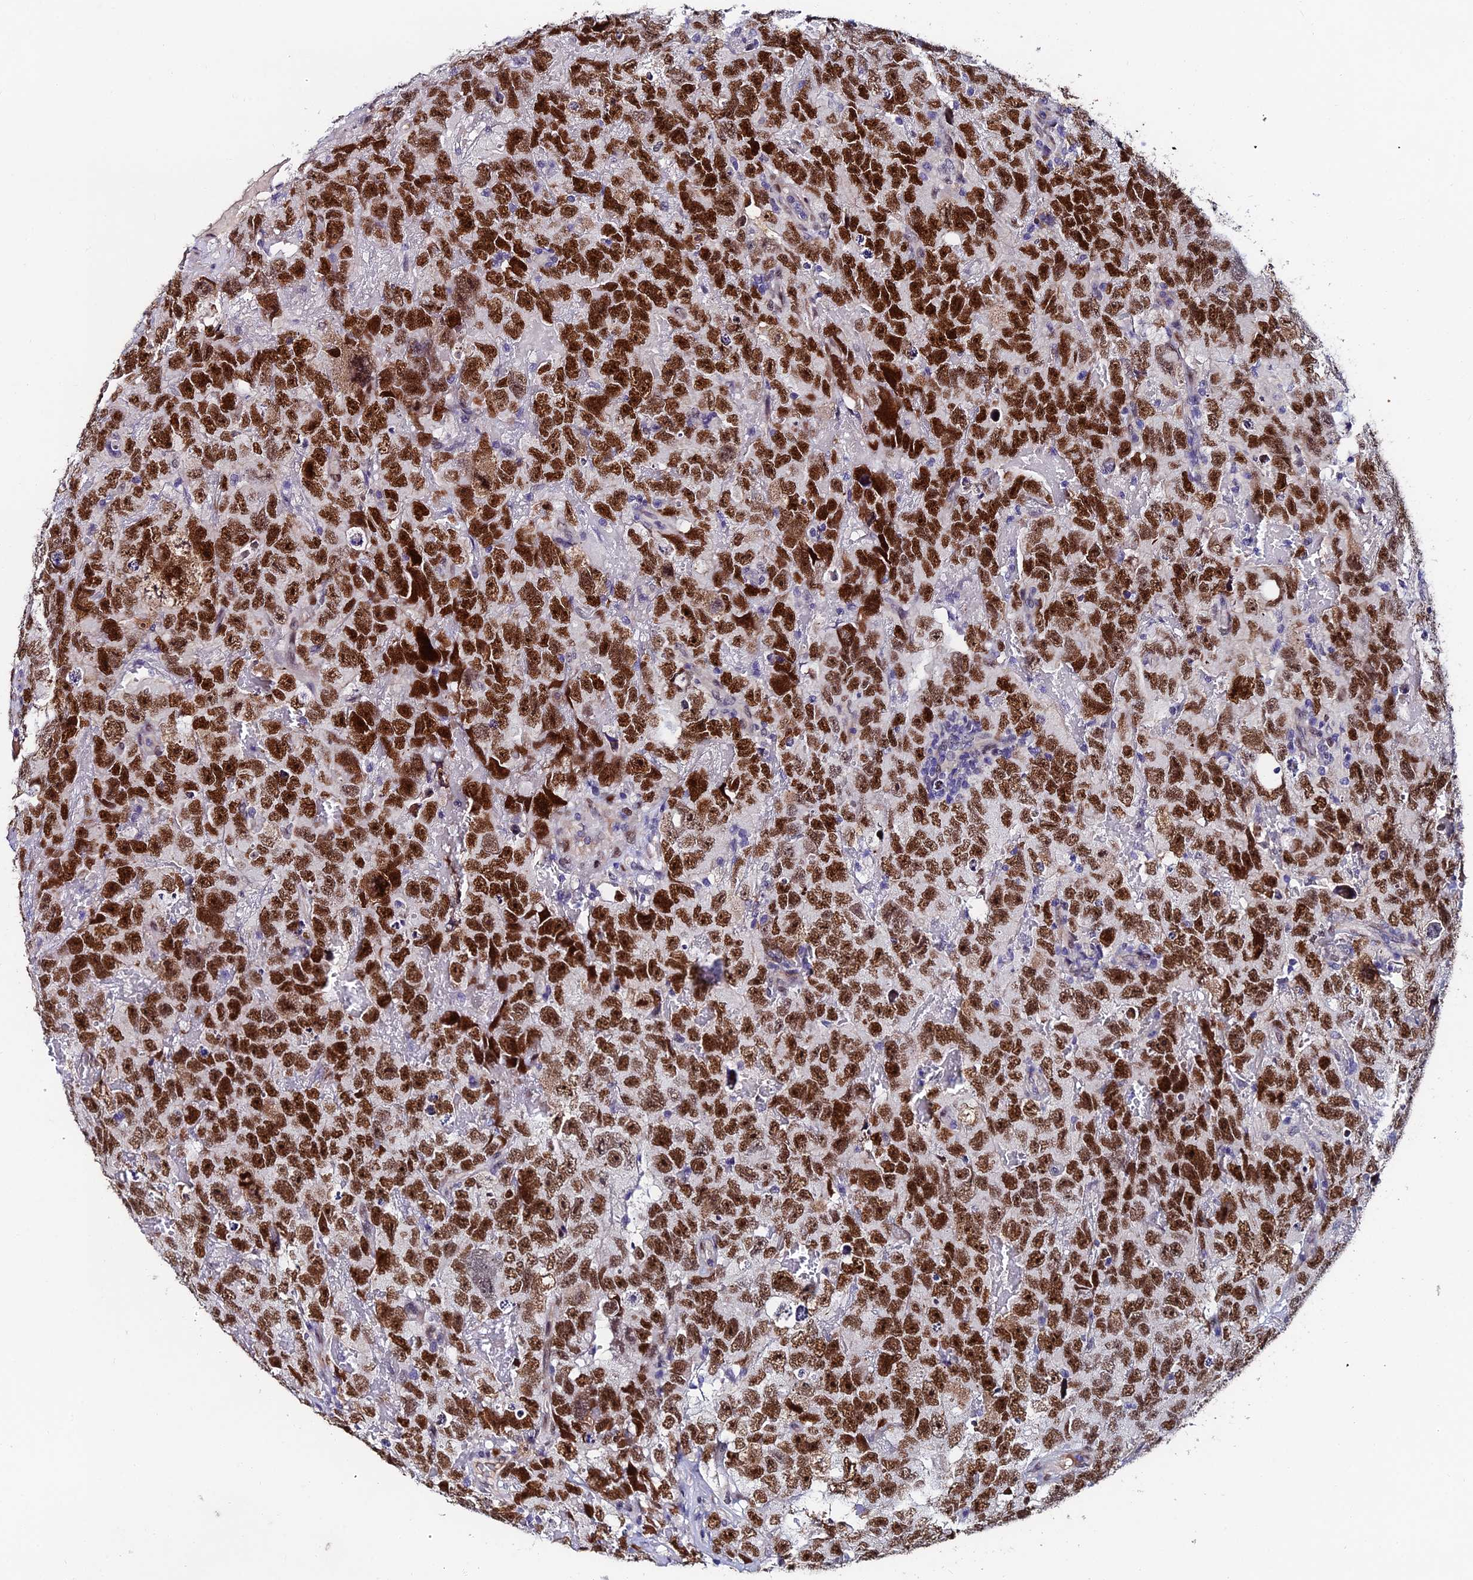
{"staining": {"intensity": "strong", "quantity": ">75%", "location": "nuclear"}, "tissue": "testis cancer", "cell_type": "Tumor cells", "image_type": "cancer", "snomed": [{"axis": "morphology", "description": "Carcinoma, Embryonal, NOS"}, {"axis": "topography", "description": "Testis"}], "caption": "Human testis cancer stained with a protein marker demonstrates strong staining in tumor cells.", "gene": "TRIM24", "patient": {"sex": "male", "age": 45}}